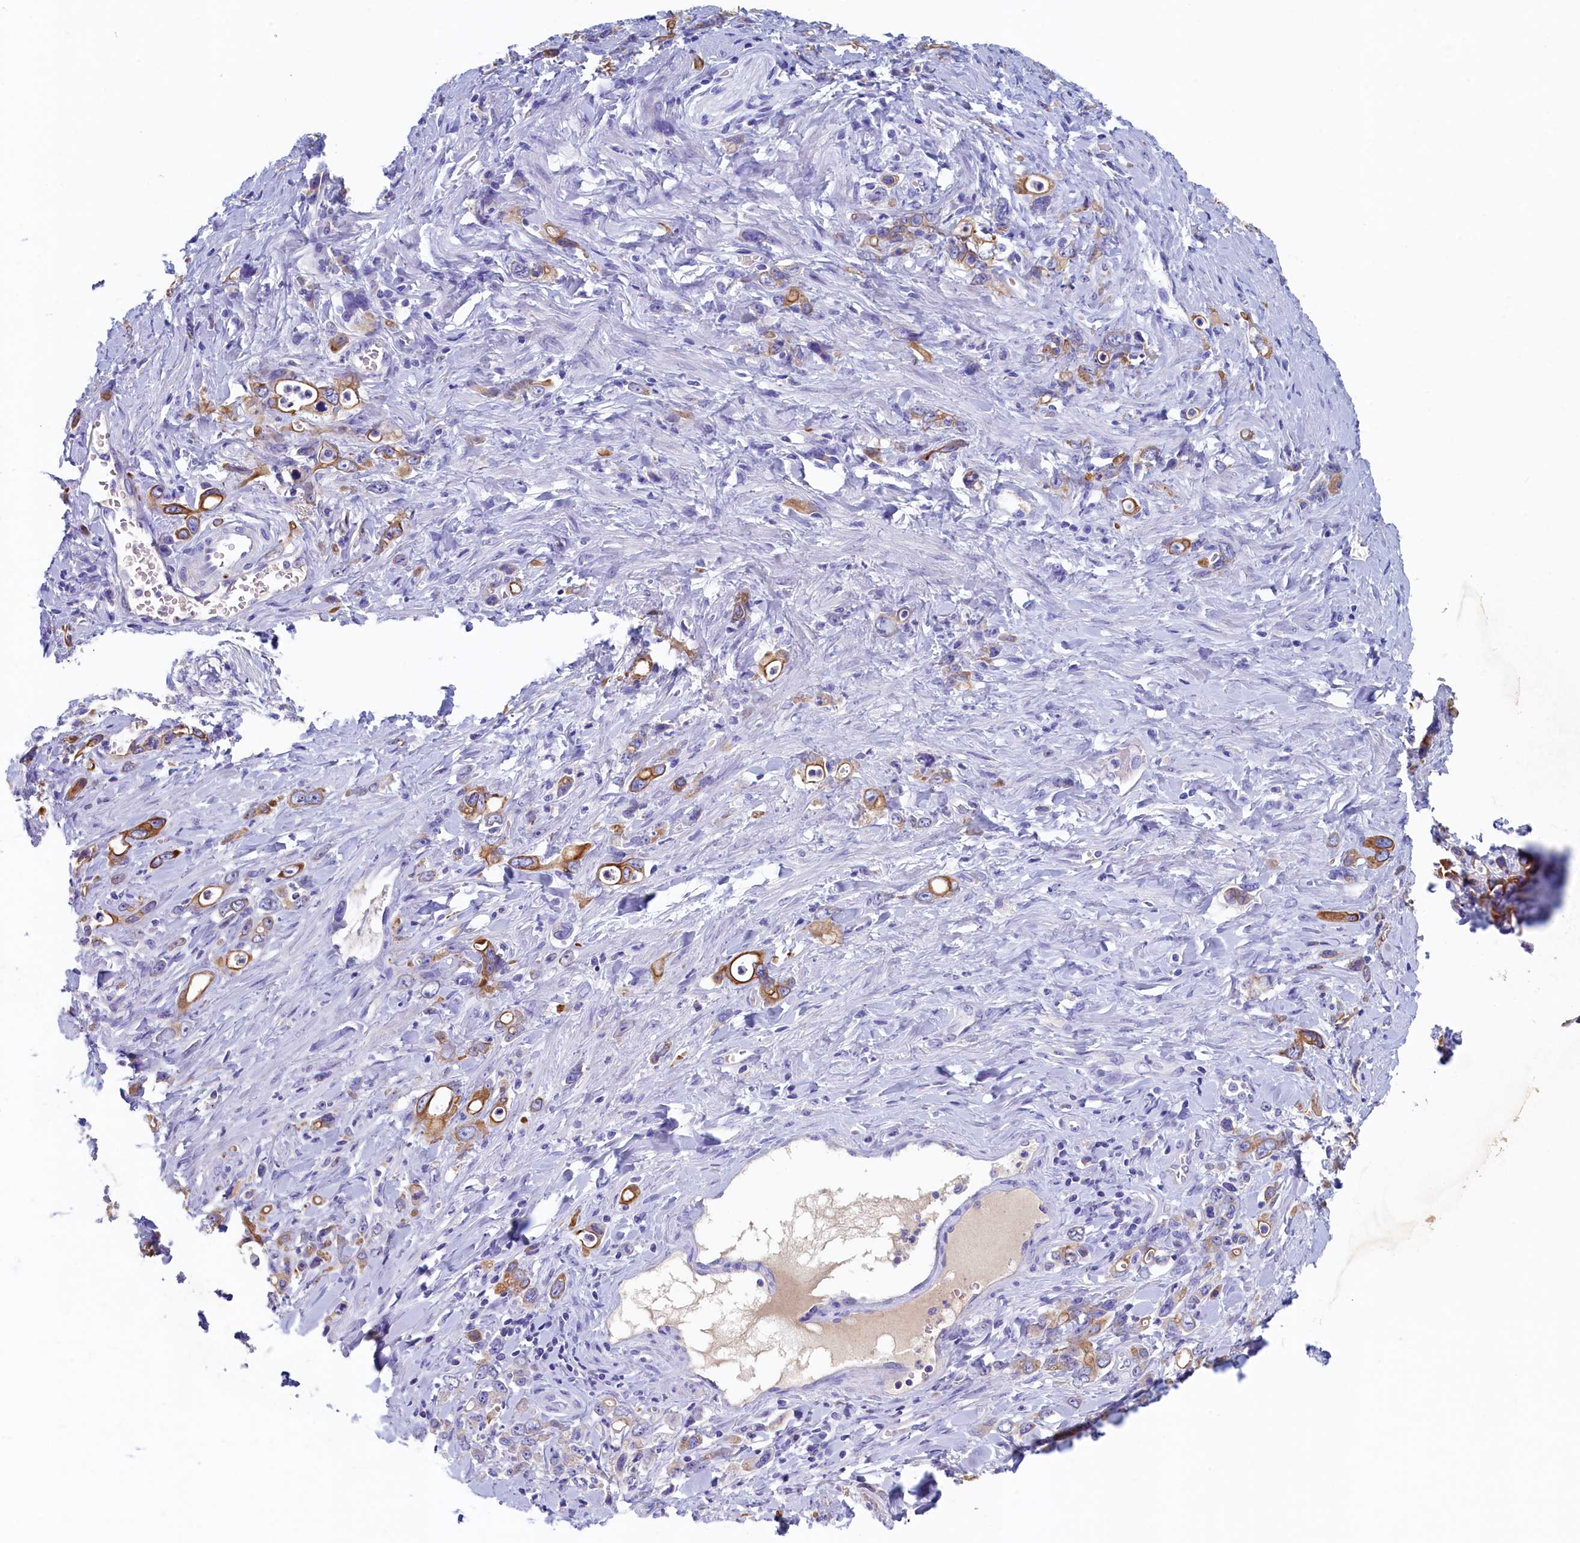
{"staining": {"intensity": "moderate", "quantity": ">75%", "location": "cytoplasmic/membranous"}, "tissue": "stomach cancer", "cell_type": "Tumor cells", "image_type": "cancer", "snomed": [{"axis": "morphology", "description": "Adenocarcinoma, NOS"}, {"axis": "topography", "description": "Stomach, lower"}], "caption": "Tumor cells demonstrate medium levels of moderate cytoplasmic/membranous staining in about >75% of cells in stomach adenocarcinoma.", "gene": "GUCA1C", "patient": {"sex": "female", "age": 43}}